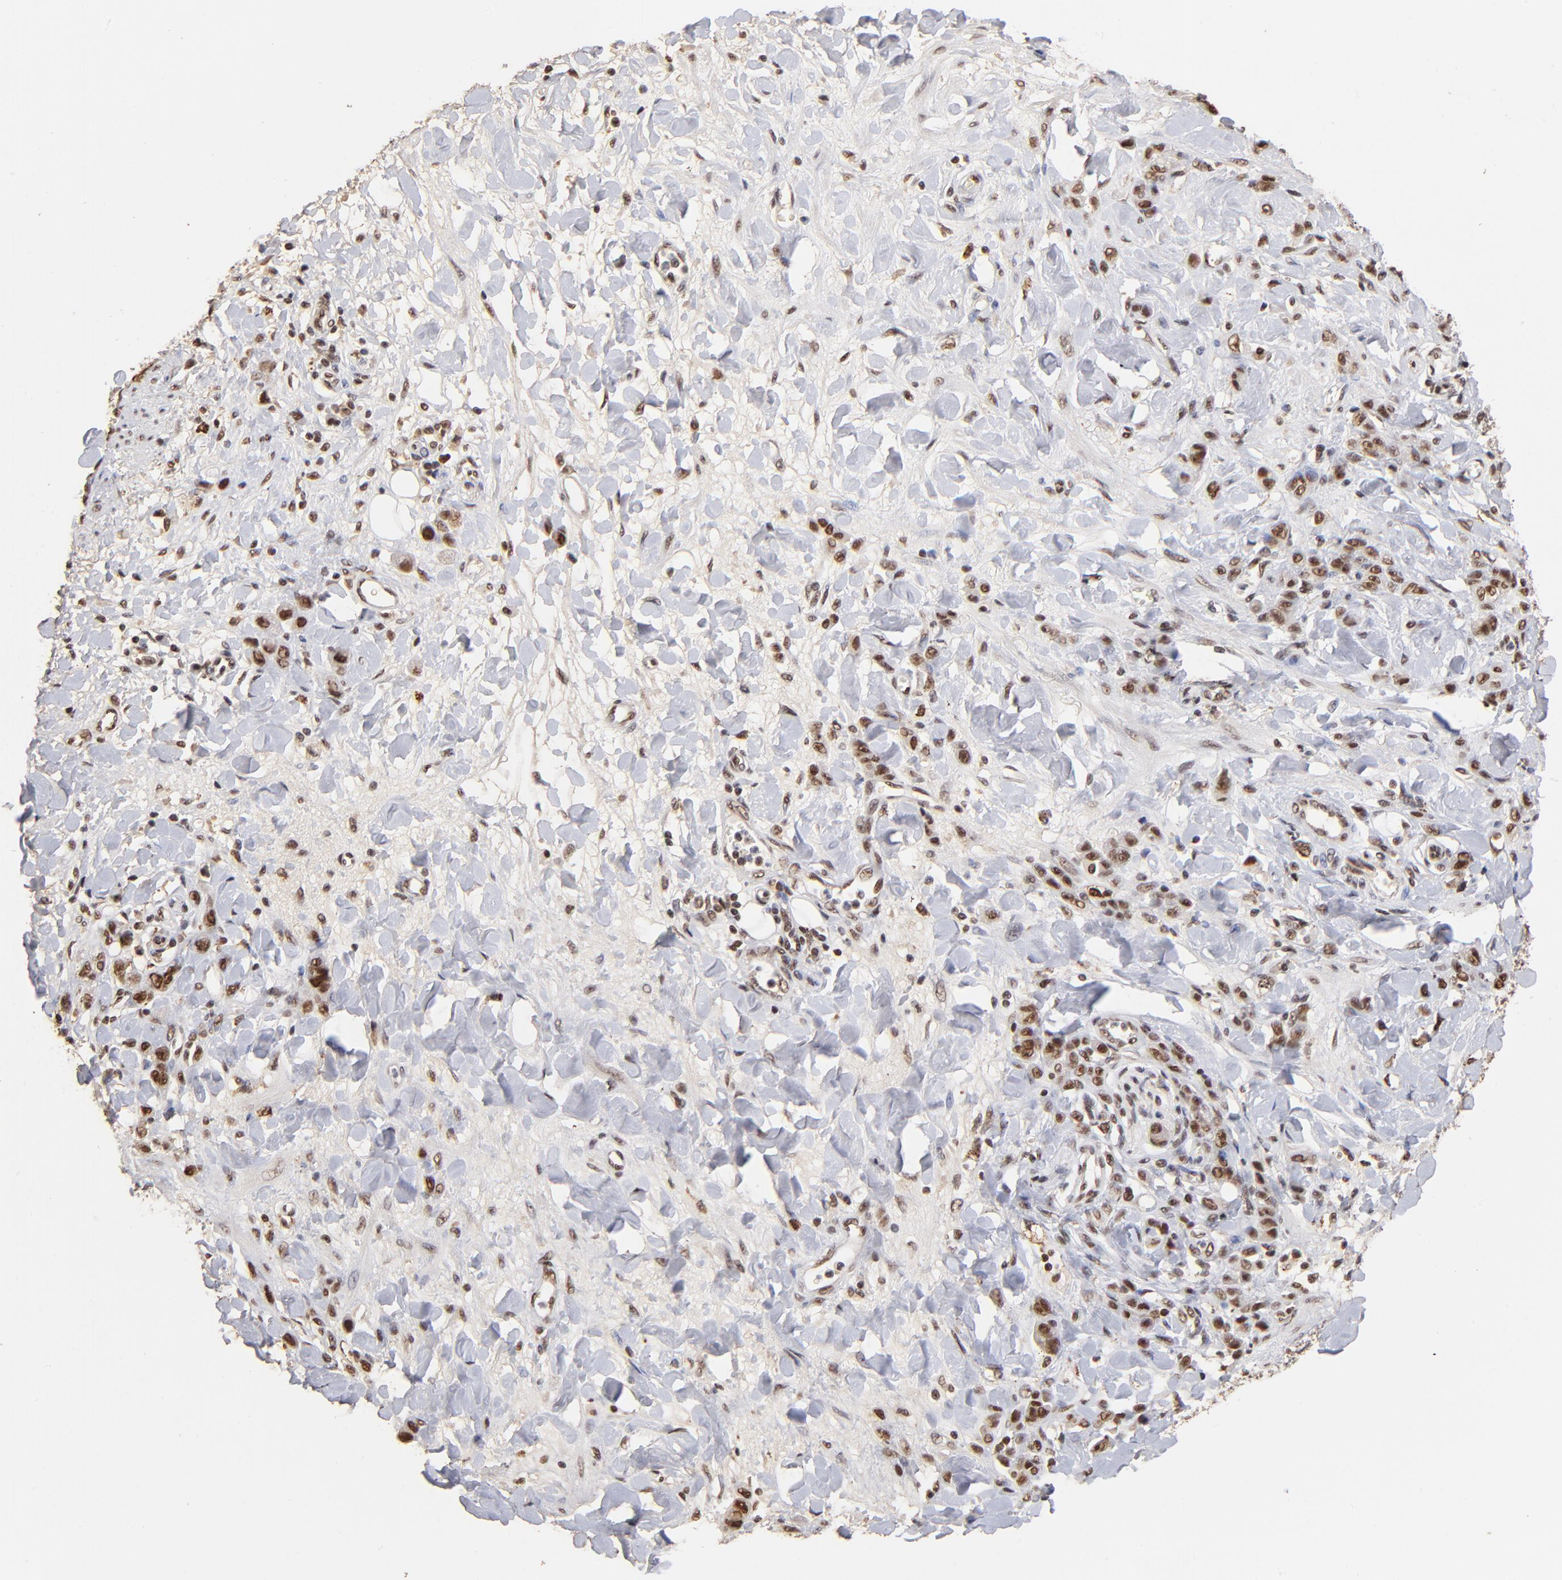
{"staining": {"intensity": "strong", "quantity": ">75%", "location": "nuclear"}, "tissue": "stomach cancer", "cell_type": "Tumor cells", "image_type": "cancer", "snomed": [{"axis": "morphology", "description": "Normal tissue, NOS"}, {"axis": "morphology", "description": "Adenocarcinoma, NOS"}, {"axis": "topography", "description": "Stomach"}], "caption": "Stomach cancer stained with a protein marker reveals strong staining in tumor cells.", "gene": "ZNF146", "patient": {"sex": "male", "age": 82}}